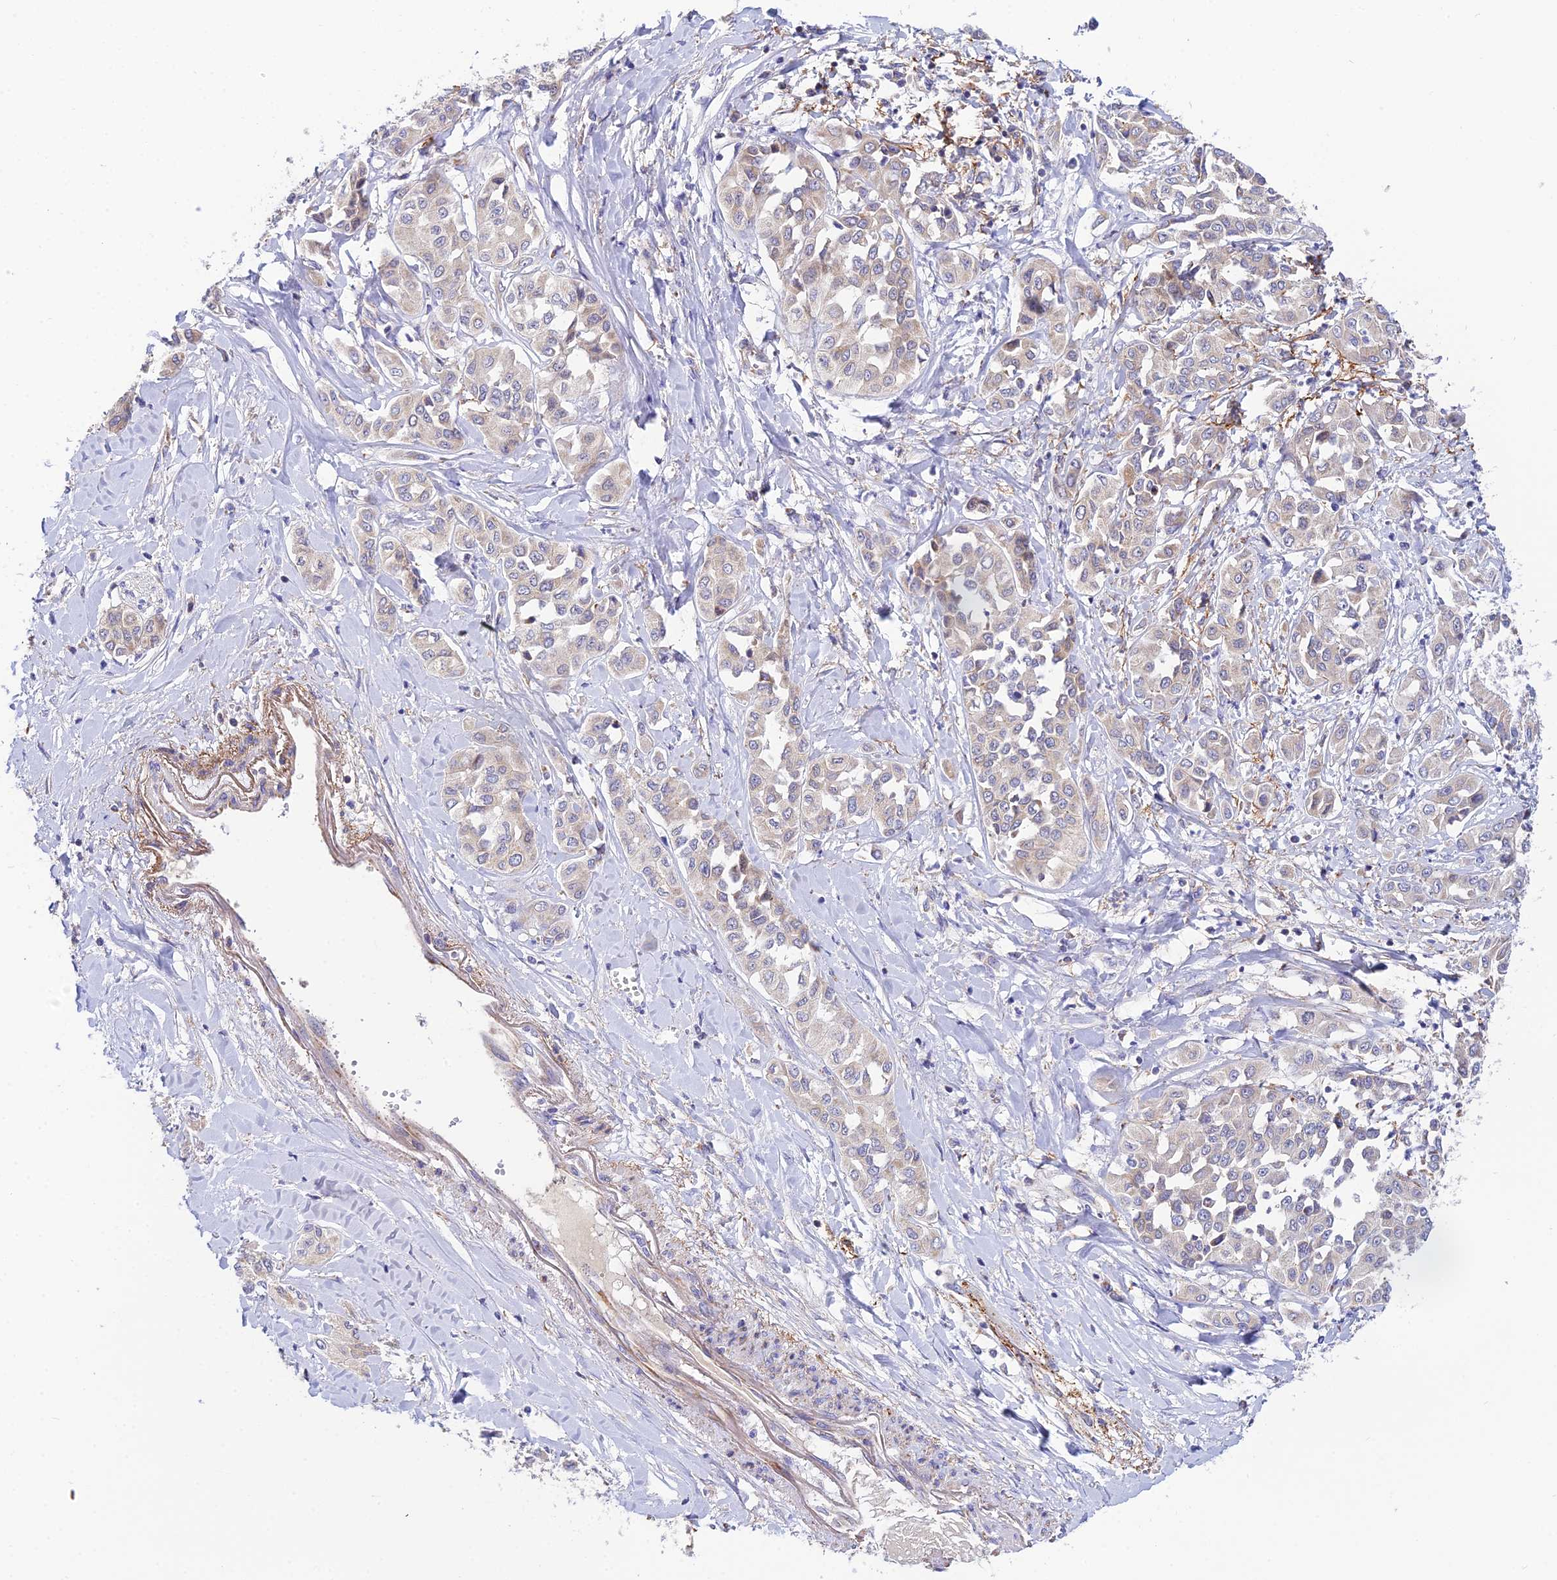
{"staining": {"intensity": "negative", "quantity": "none", "location": "none"}, "tissue": "liver cancer", "cell_type": "Tumor cells", "image_type": "cancer", "snomed": [{"axis": "morphology", "description": "Cholangiocarcinoma"}, {"axis": "topography", "description": "Liver"}], "caption": "The immunohistochemistry histopathology image has no significant positivity in tumor cells of liver cholangiocarcinoma tissue.", "gene": "NIPSNAP3A", "patient": {"sex": "female", "age": 77}}